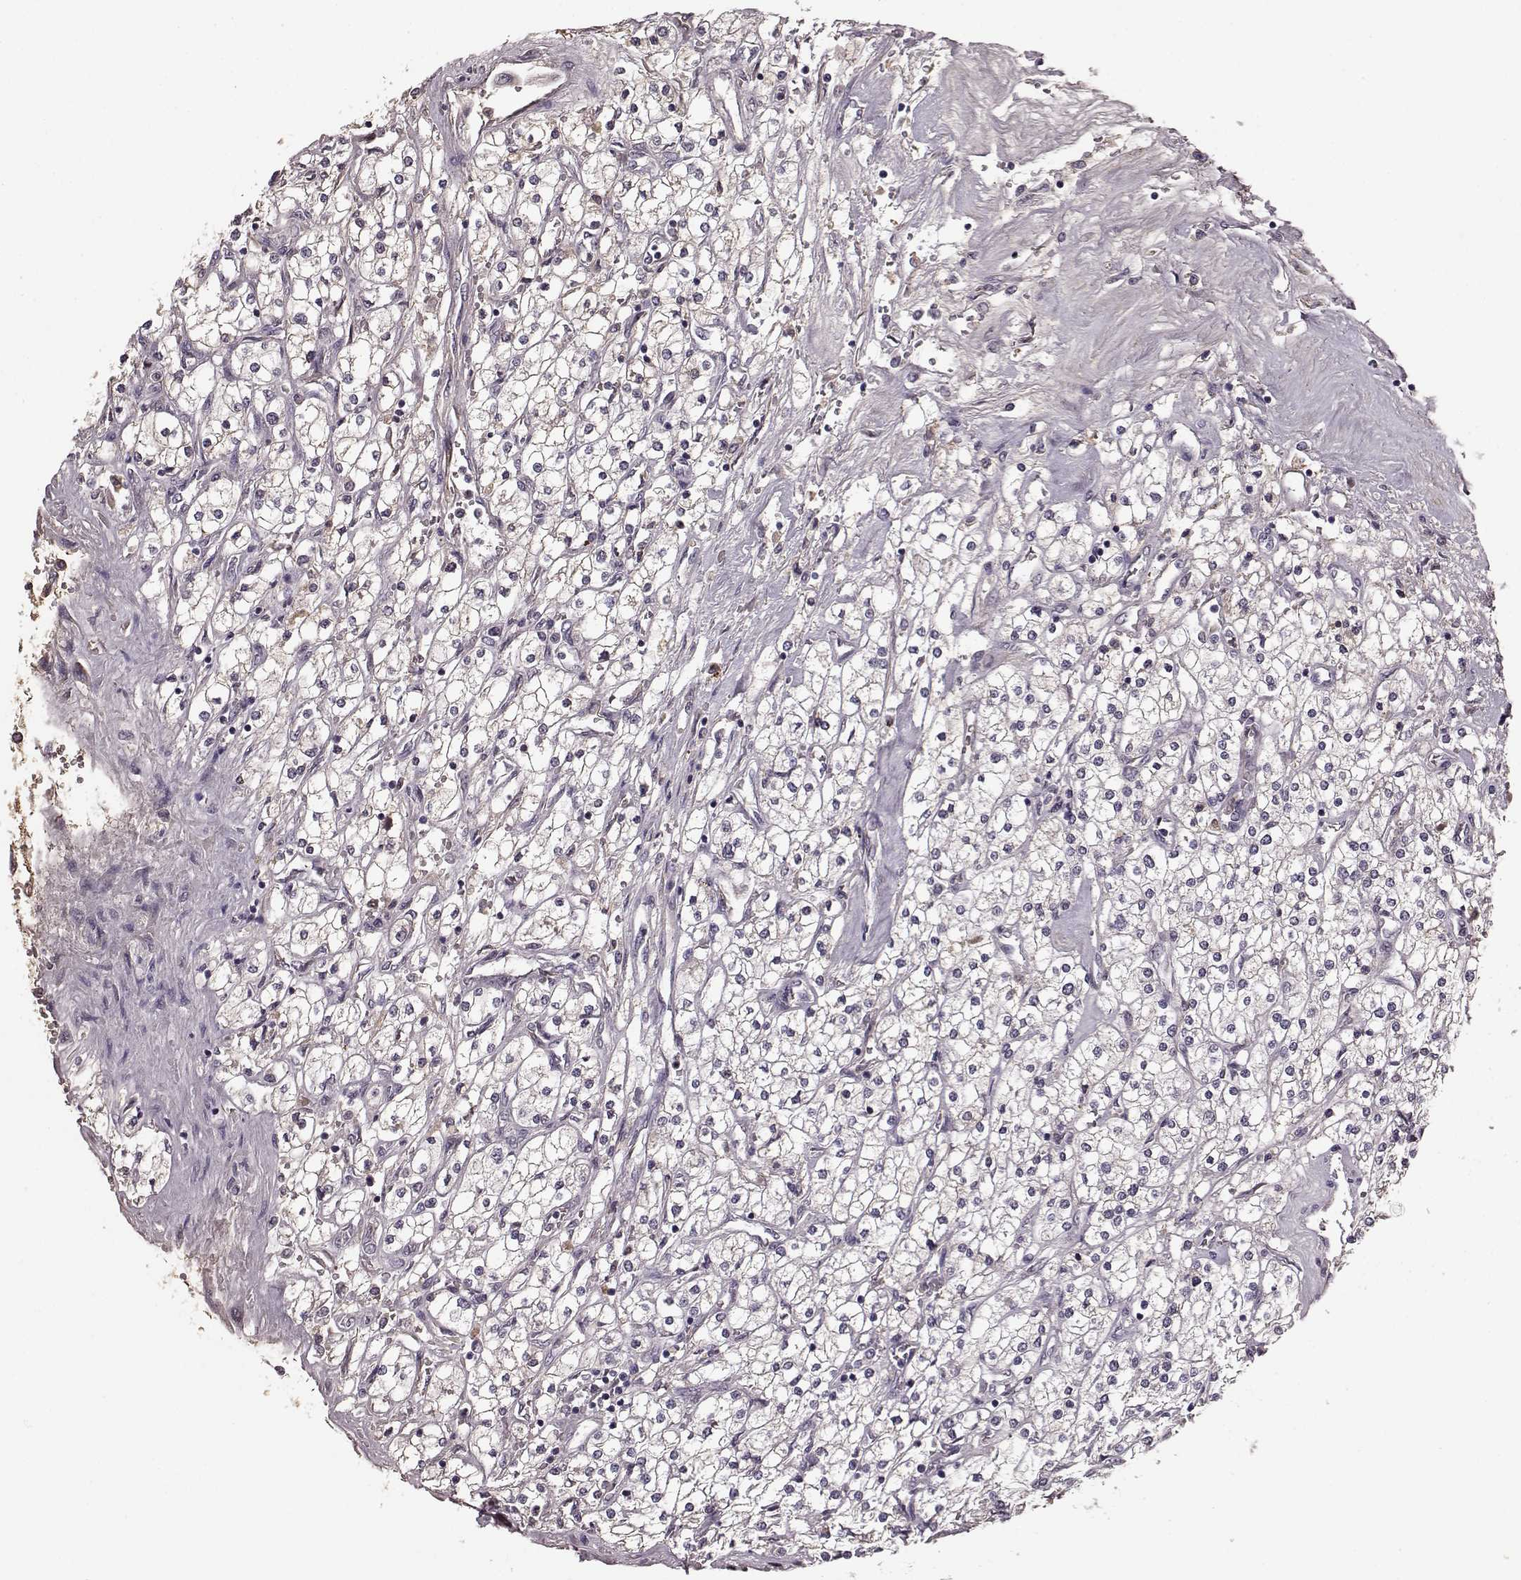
{"staining": {"intensity": "negative", "quantity": "none", "location": "none"}, "tissue": "renal cancer", "cell_type": "Tumor cells", "image_type": "cancer", "snomed": [{"axis": "morphology", "description": "Adenocarcinoma, NOS"}, {"axis": "topography", "description": "Kidney"}], "caption": "Tumor cells show no significant positivity in renal cancer.", "gene": "NRL", "patient": {"sex": "male", "age": 80}}